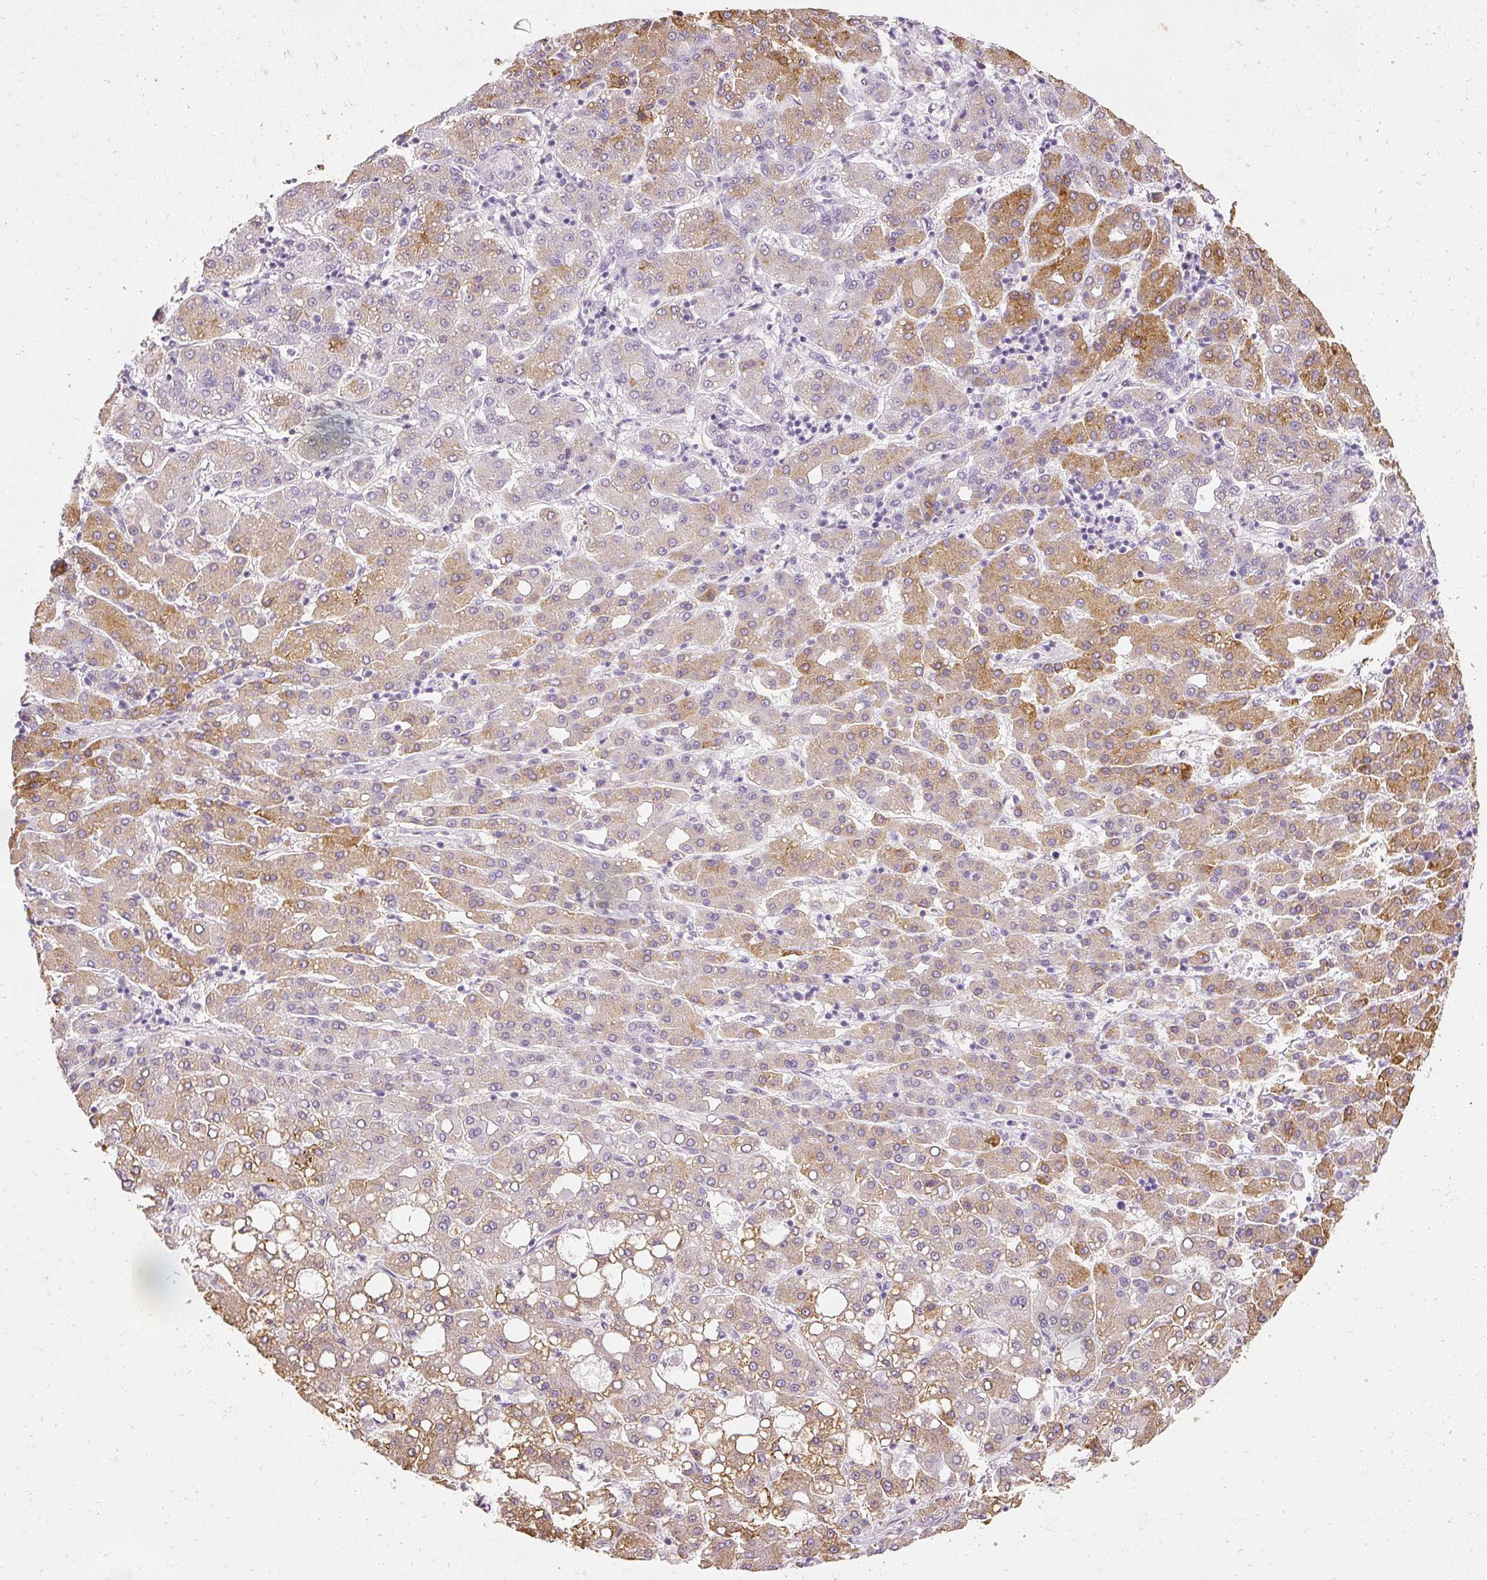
{"staining": {"intensity": "moderate", "quantity": "25%-75%", "location": "cytoplasmic/membranous"}, "tissue": "liver cancer", "cell_type": "Tumor cells", "image_type": "cancer", "snomed": [{"axis": "morphology", "description": "Carcinoma, Hepatocellular, NOS"}, {"axis": "topography", "description": "Liver"}], "caption": "DAB (3,3'-diaminobenzidine) immunohistochemical staining of human hepatocellular carcinoma (liver) reveals moderate cytoplasmic/membranous protein expression in approximately 25%-75% of tumor cells. (Brightfield microscopy of DAB IHC at high magnification).", "gene": "ELAVL3", "patient": {"sex": "male", "age": 65}}